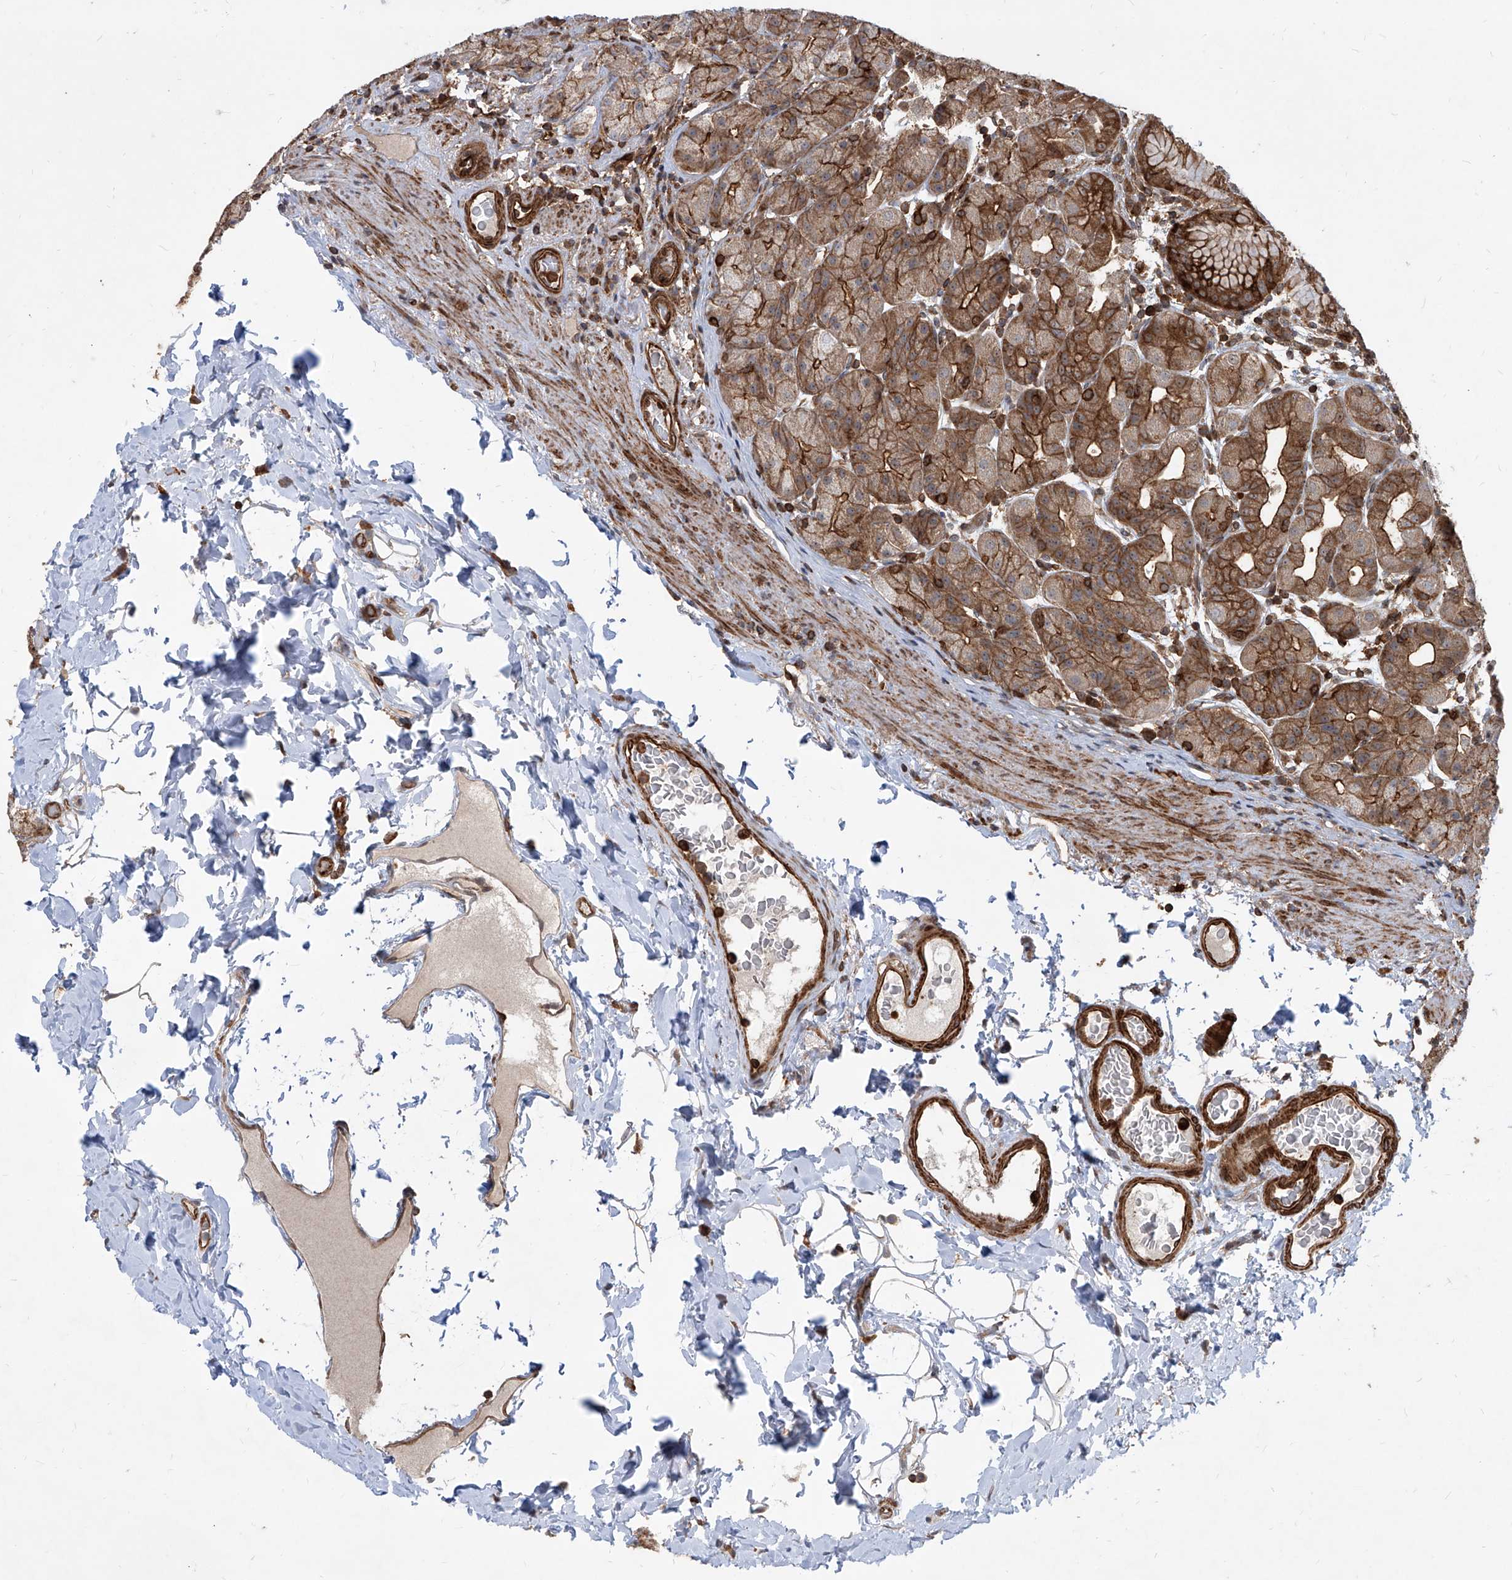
{"staining": {"intensity": "strong", "quantity": ">75%", "location": "cytoplasmic/membranous"}, "tissue": "stomach", "cell_type": "Glandular cells", "image_type": "normal", "snomed": [{"axis": "morphology", "description": "Normal tissue, NOS"}, {"axis": "topography", "description": "Stomach, upper"}], "caption": "Immunohistochemical staining of normal stomach displays strong cytoplasmic/membranous protein positivity in approximately >75% of glandular cells.", "gene": "MAGED2", "patient": {"sex": "male", "age": 68}}